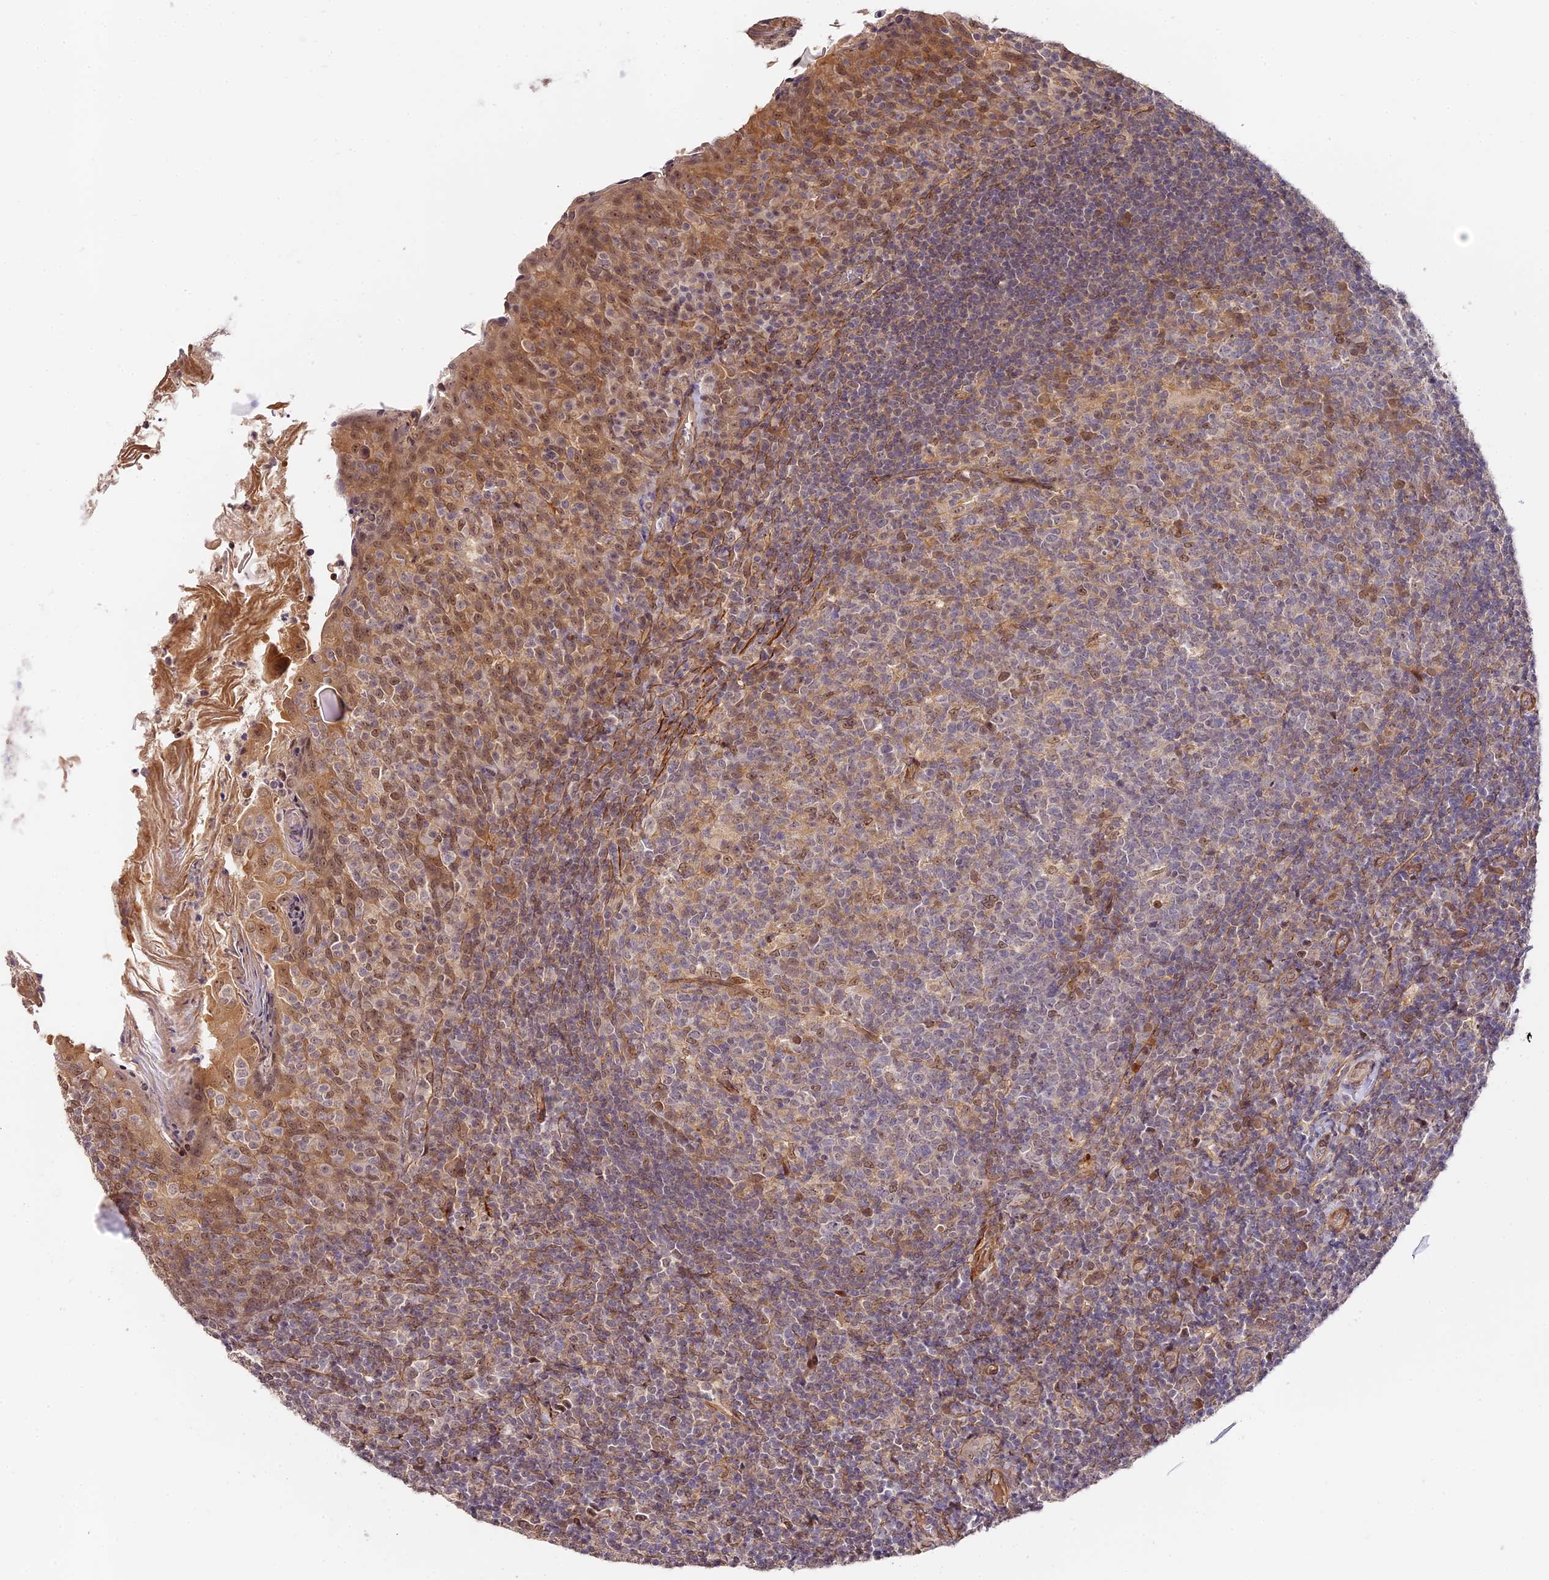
{"staining": {"intensity": "moderate", "quantity": "<25%", "location": "nuclear"}, "tissue": "tonsil", "cell_type": "Germinal center cells", "image_type": "normal", "snomed": [{"axis": "morphology", "description": "Normal tissue, NOS"}, {"axis": "topography", "description": "Tonsil"}], "caption": "Immunohistochemical staining of unremarkable human tonsil displays <25% levels of moderate nuclear protein positivity in about <25% of germinal center cells.", "gene": "IMPACT", "patient": {"sex": "female", "age": 10}}